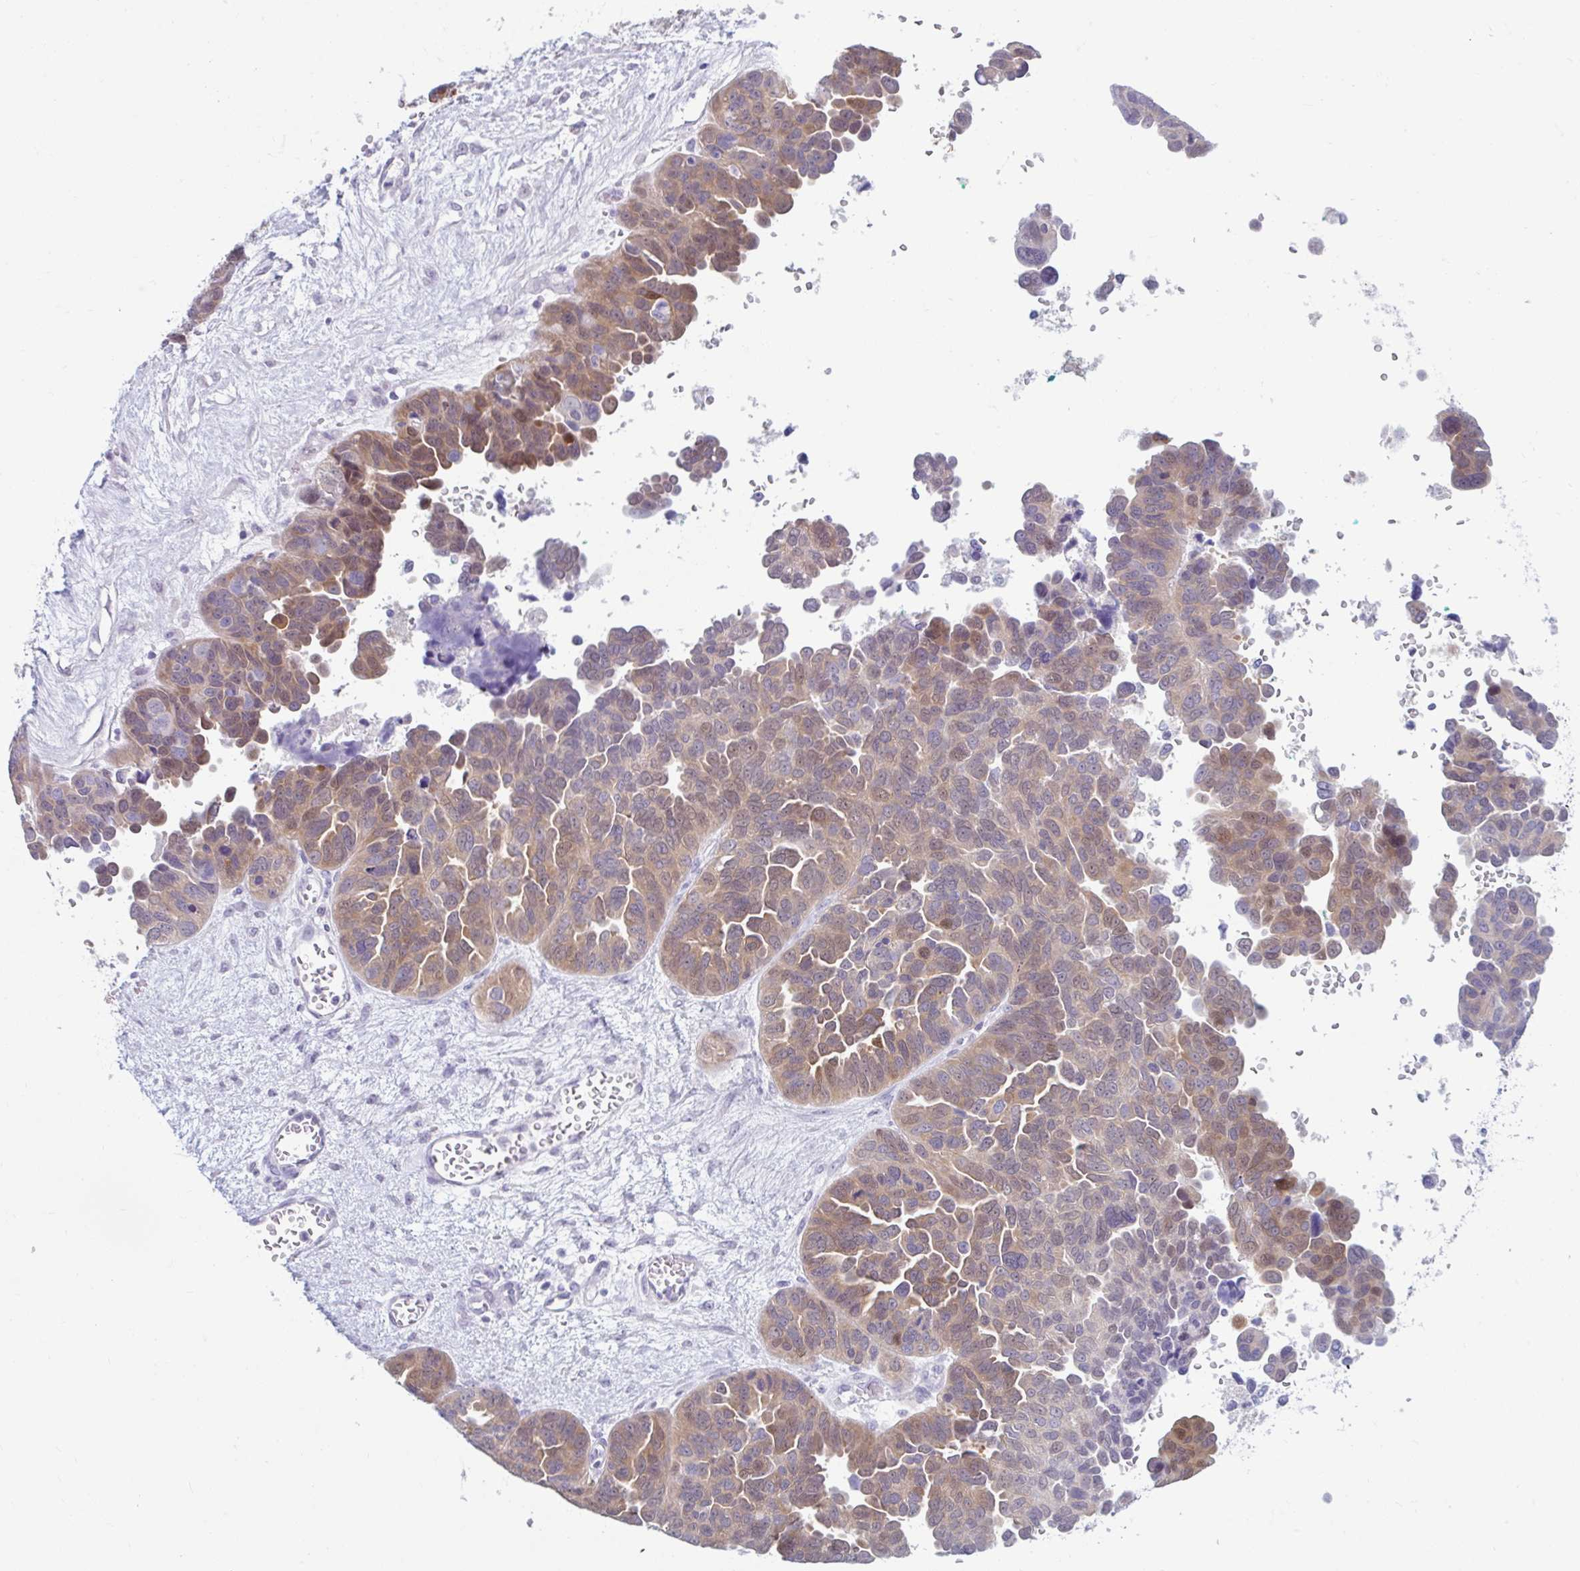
{"staining": {"intensity": "moderate", "quantity": "25%-75%", "location": "cytoplasmic/membranous,nuclear"}, "tissue": "ovarian cancer", "cell_type": "Tumor cells", "image_type": "cancer", "snomed": [{"axis": "morphology", "description": "Cystadenocarcinoma, serous, NOS"}, {"axis": "topography", "description": "Ovary"}], "caption": "Immunohistochemistry photomicrograph of ovarian cancer stained for a protein (brown), which displays medium levels of moderate cytoplasmic/membranous and nuclear positivity in approximately 25%-75% of tumor cells.", "gene": "FAM153A", "patient": {"sex": "female", "age": 64}}